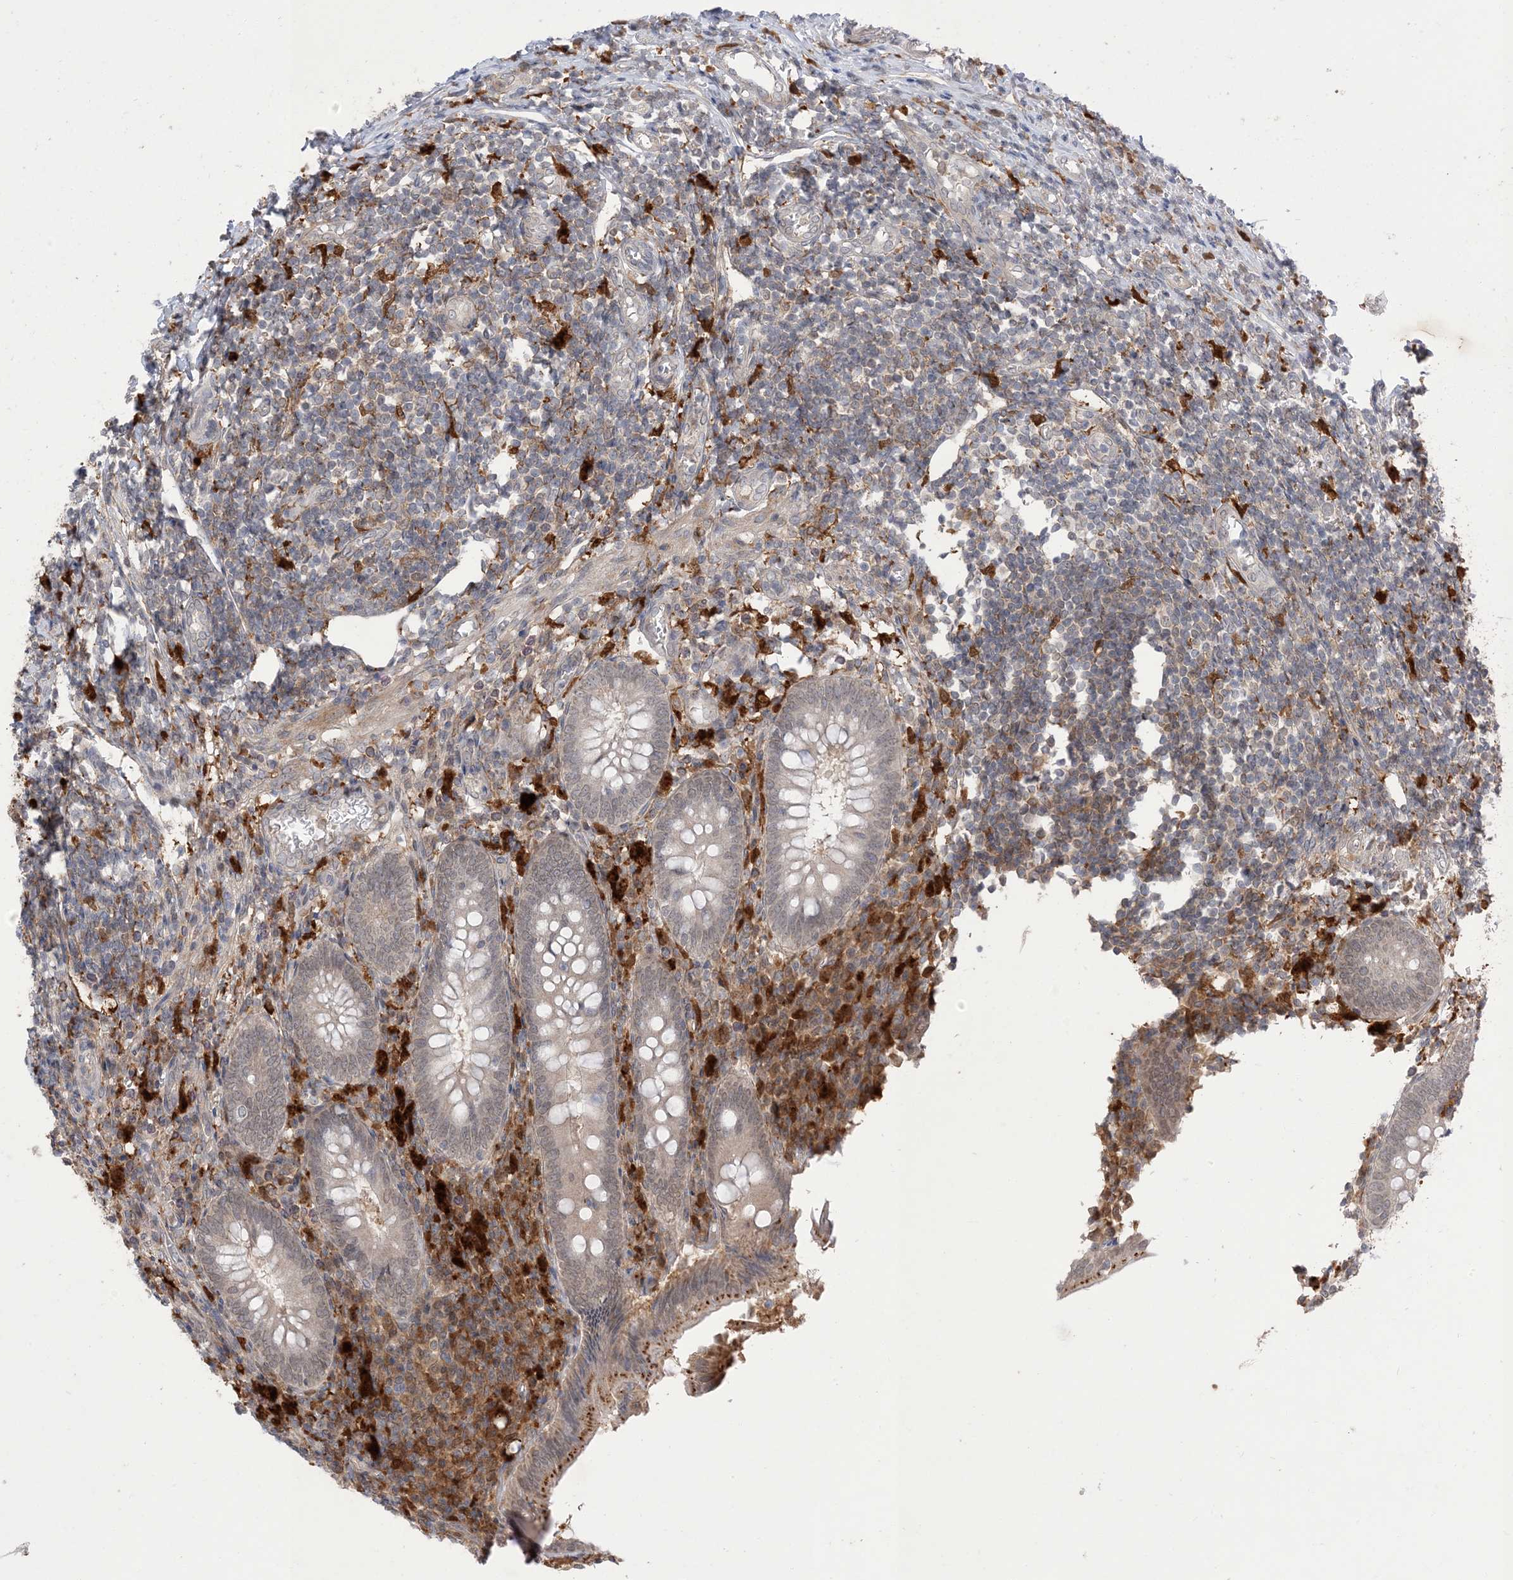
{"staining": {"intensity": "moderate", "quantity": "<25%", "location": "cytoplasmic/membranous"}, "tissue": "appendix", "cell_type": "Glandular cells", "image_type": "normal", "snomed": [{"axis": "morphology", "description": "Normal tissue, NOS"}, {"axis": "topography", "description": "Appendix"}], "caption": "Appendix stained with immunohistochemistry displays moderate cytoplasmic/membranous positivity in approximately <25% of glandular cells.", "gene": "NAGK", "patient": {"sex": "female", "age": 17}}